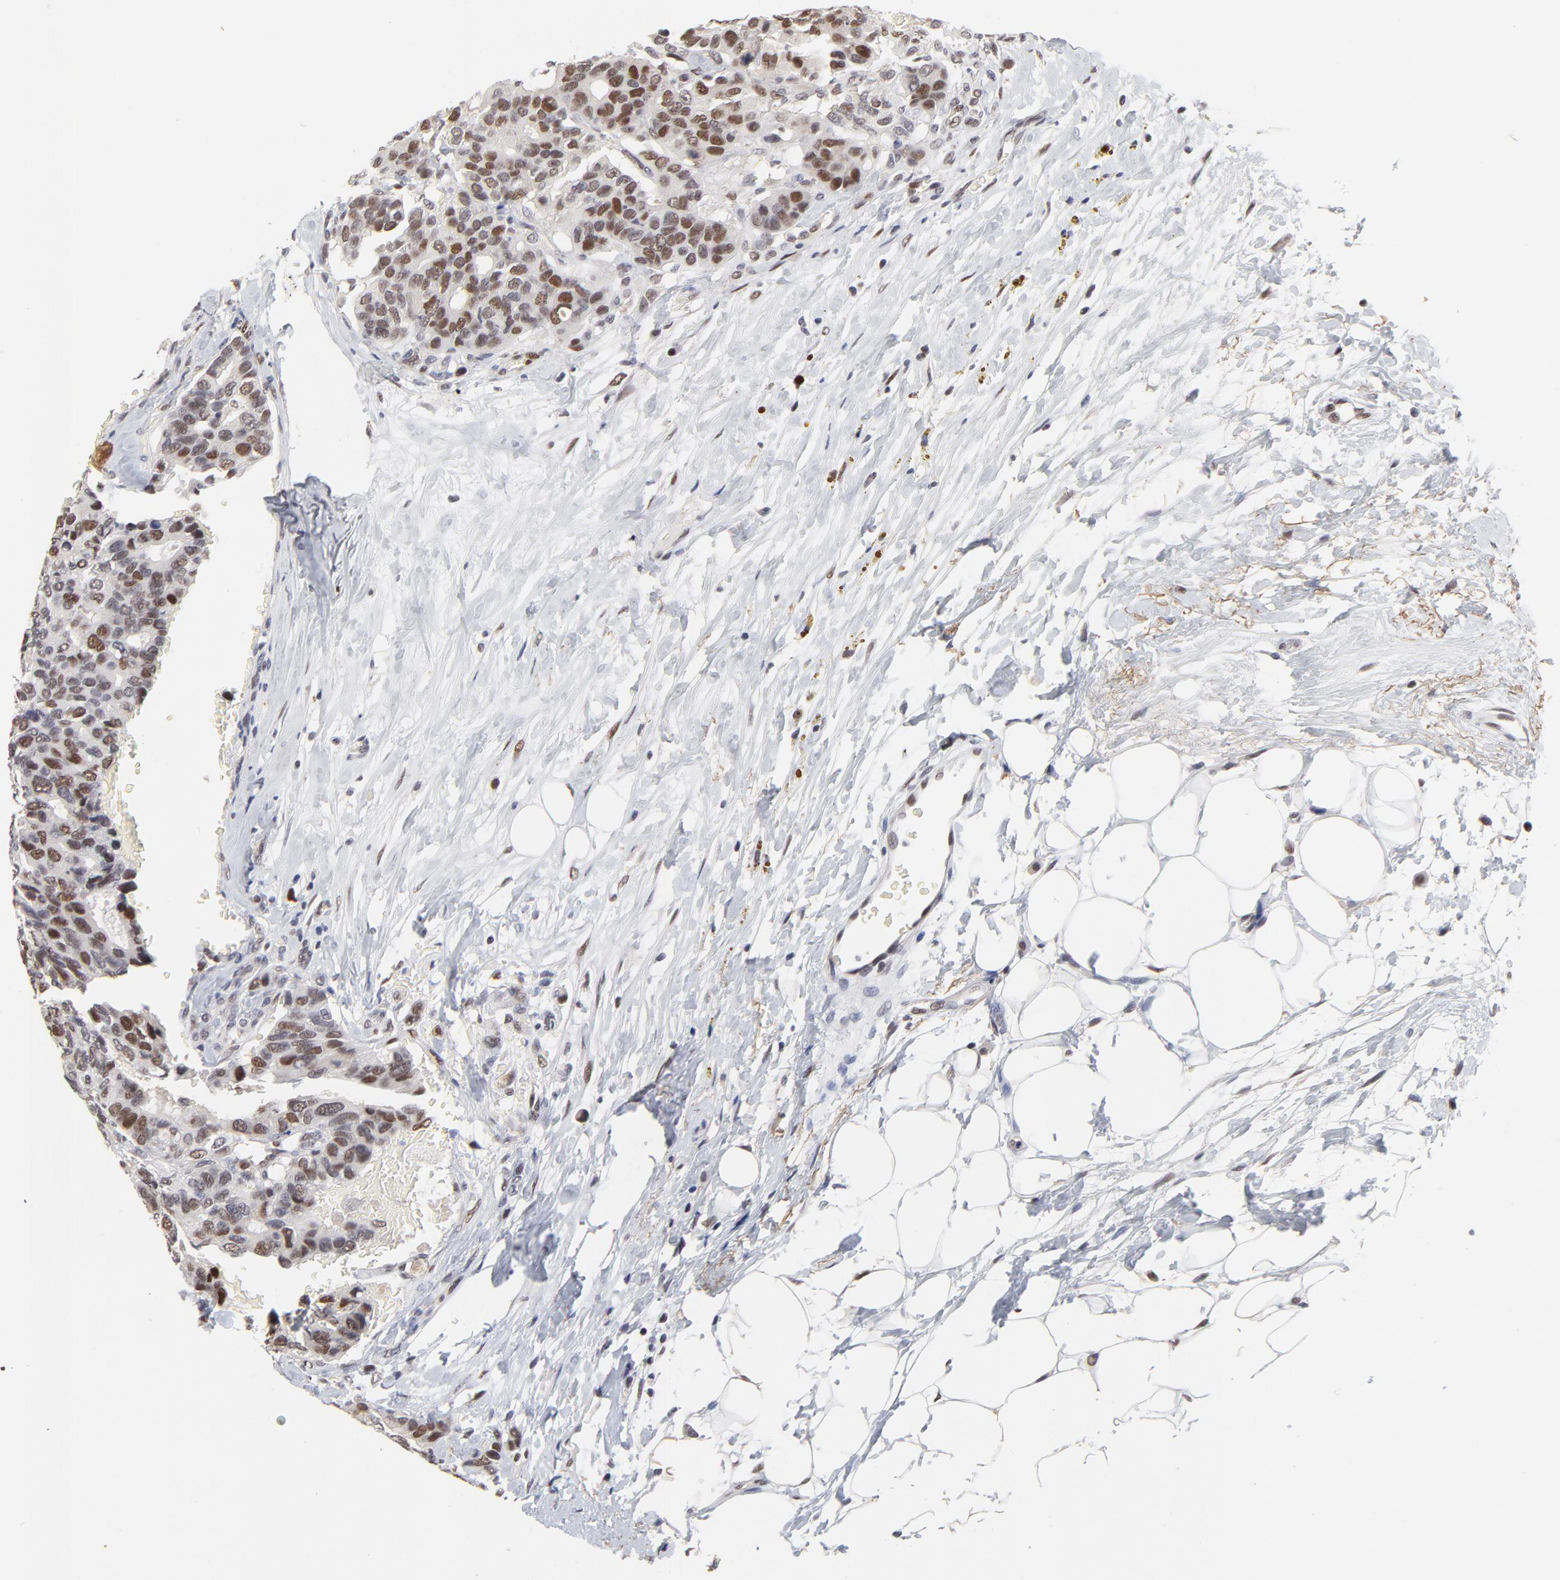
{"staining": {"intensity": "moderate", "quantity": "25%-75%", "location": "nuclear"}, "tissue": "breast cancer", "cell_type": "Tumor cells", "image_type": "cancer", "snomed": [{"axis": "morphology", "description": "Duct carcinoma"}, {"axis": "topography", "description": "Breast"}], "caption": "Tumor cells display medium levels of moderate nuclear staining in approximately 25%-75% of cells in intraductal carcinoma (breast).", "gene": "OGFOD1", "patient": {"sex": "female", "age": 69}}